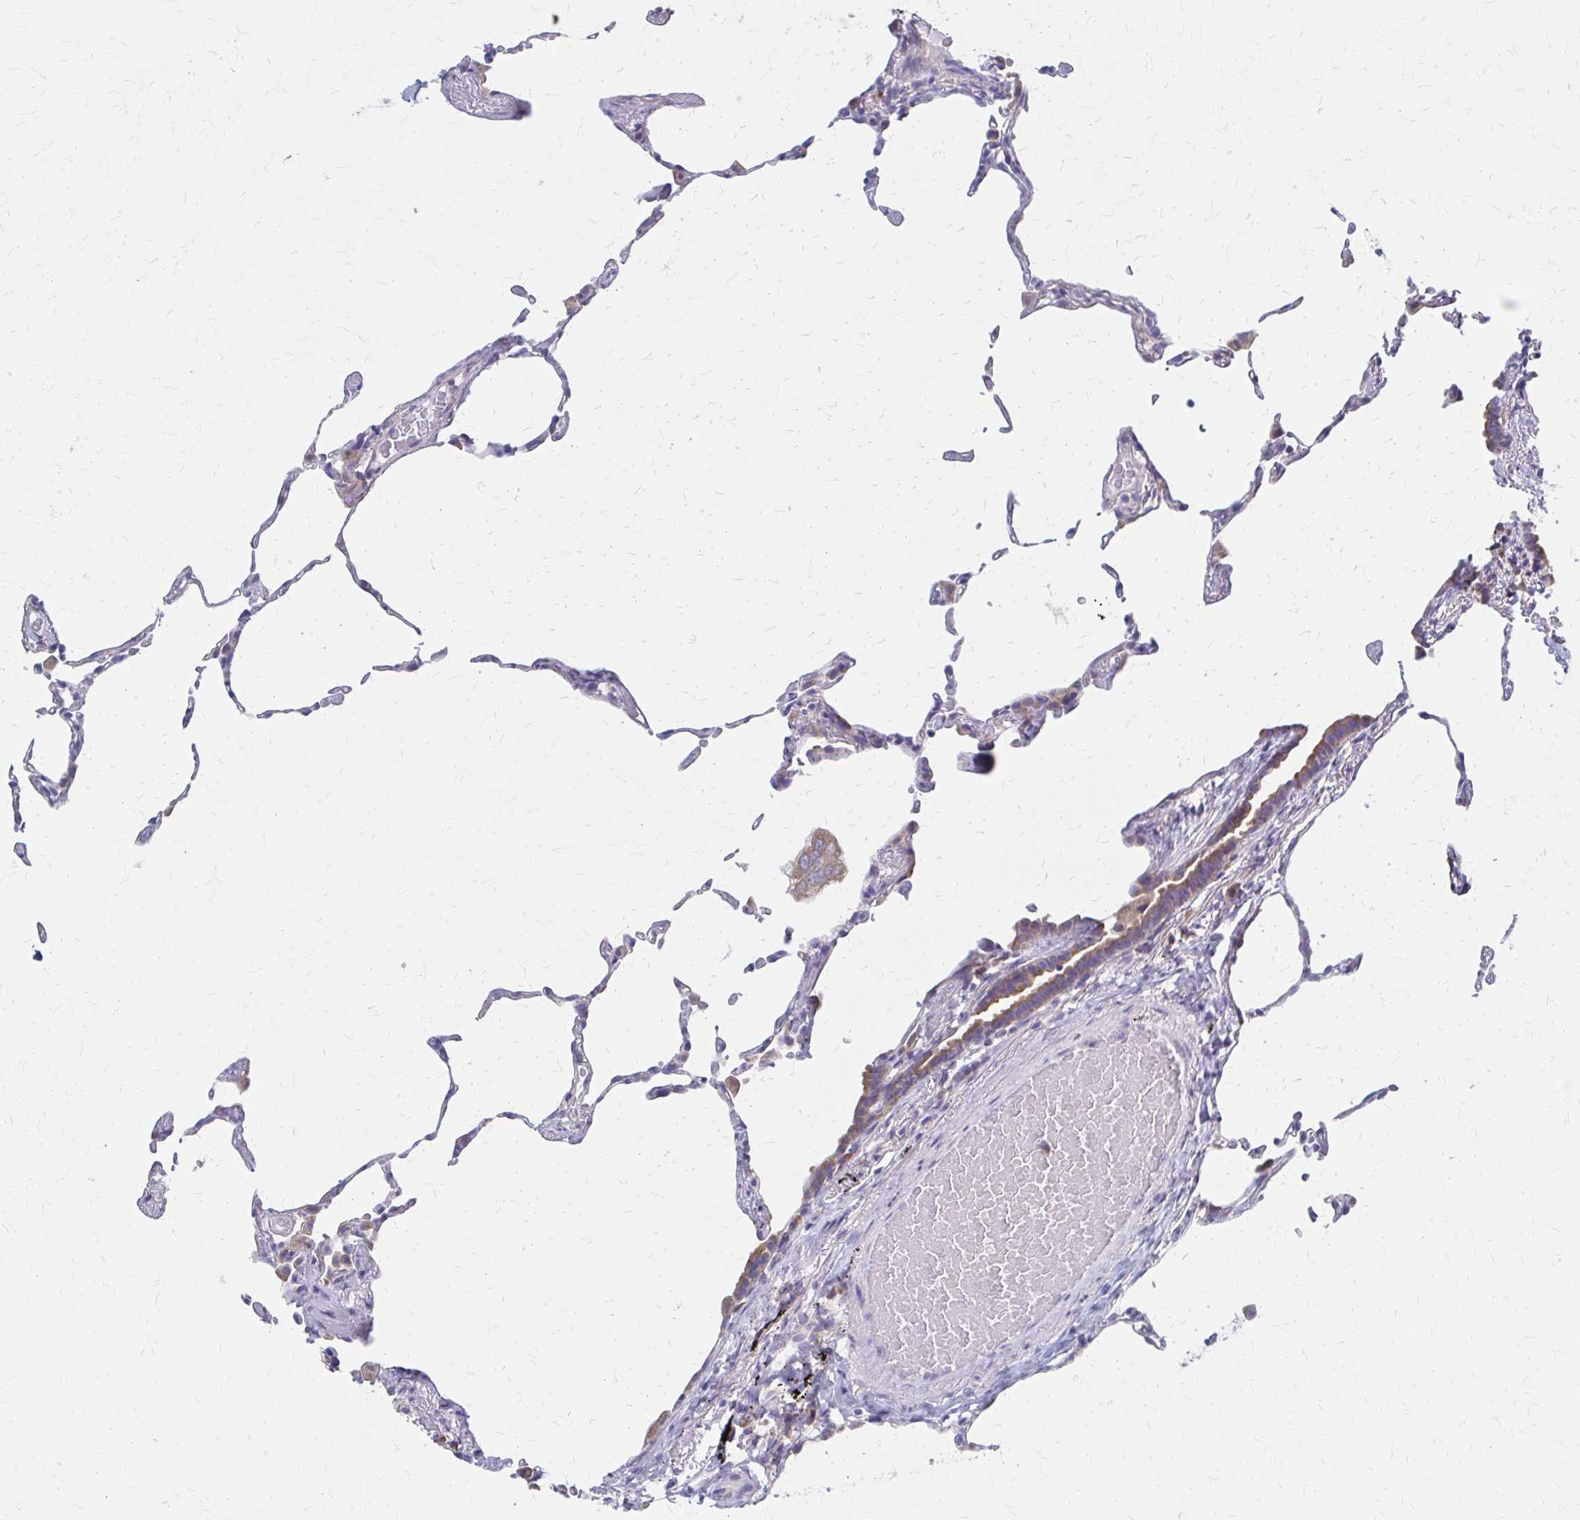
{"staining": {"intensity": "negative", "quantity": "none", "location": "none"}, "tissue": "lung", "cell_type": "Alveolar cells", "image_type": "normal", "snomed": [{"axis": "morphology", "description": "Normal tissue, NOS"}, {"axis": "topography", "description": "Lung"}], "caption": "An IHC micrograph of unremarkable lung is shown. There is no staining in alveolar cells of lung. Brightfield microscopy of immunohistochemistry (IHC) stained with DAB (3,3'-diaminobenzidine) (brown) and hematoxylin (blue), captured at high magnification.", "gene": "RPL27A", "patient": {"sex": "female", "age": 57}}